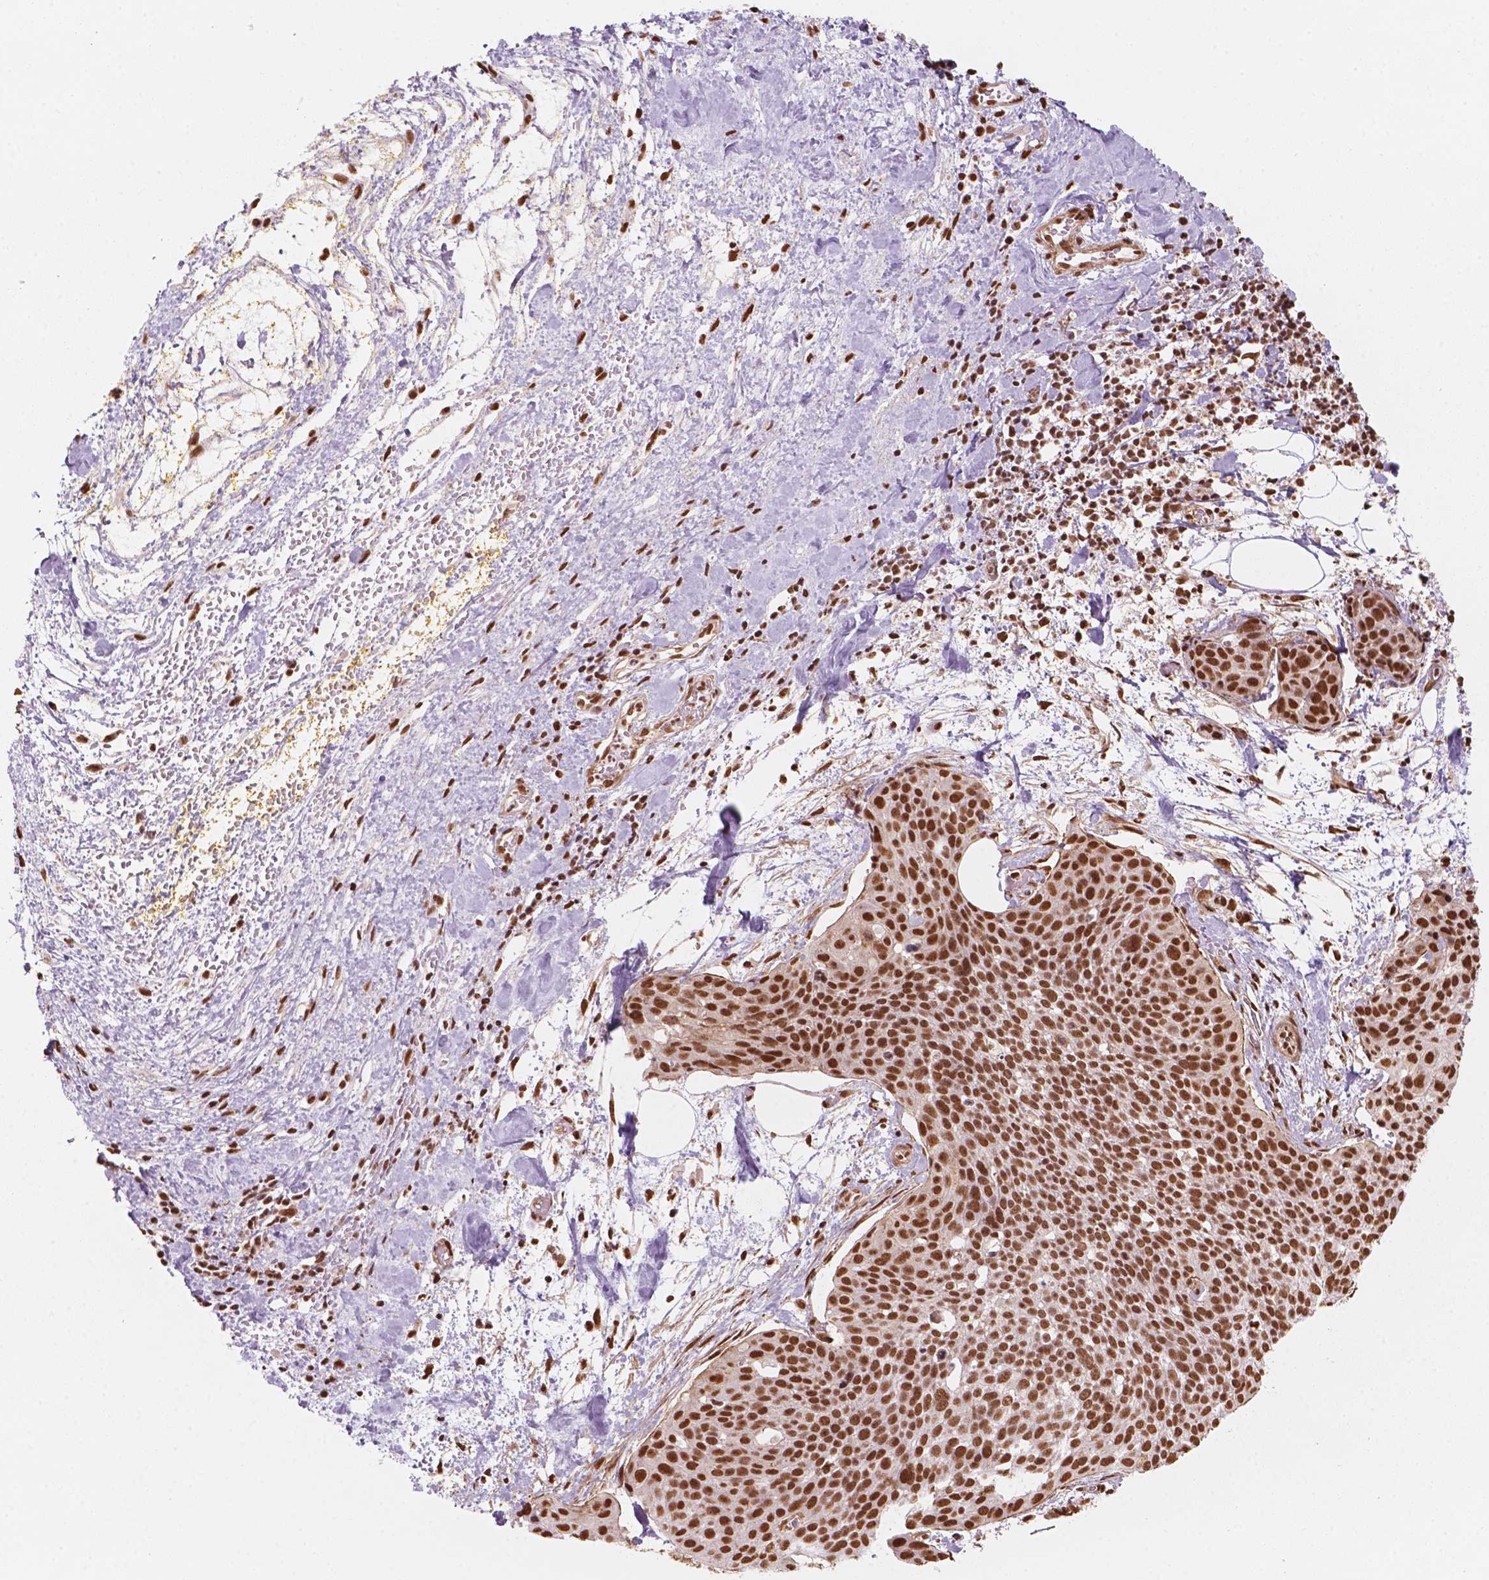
{"staining": {"intensity": "moderate", "quantity": ">75%", "location": "nuclear"}, "tissue": "cervical cancer", "cell_type": "Tumor cells", "image_type": "cancer", "snomed": [{"axis": "morphology", "description": "Squamous cell carcinoma, NOS"}, {"axis": "topography", "description": "Cervix"}], "caption": "The image shows a brown stain indicating the presence of a protein in the nuclear of tumor cells in cervical cancer (squamous cell carcinoma).", "gene": "GTF3C5", "patient": {"sex": "female", "age": 39}}